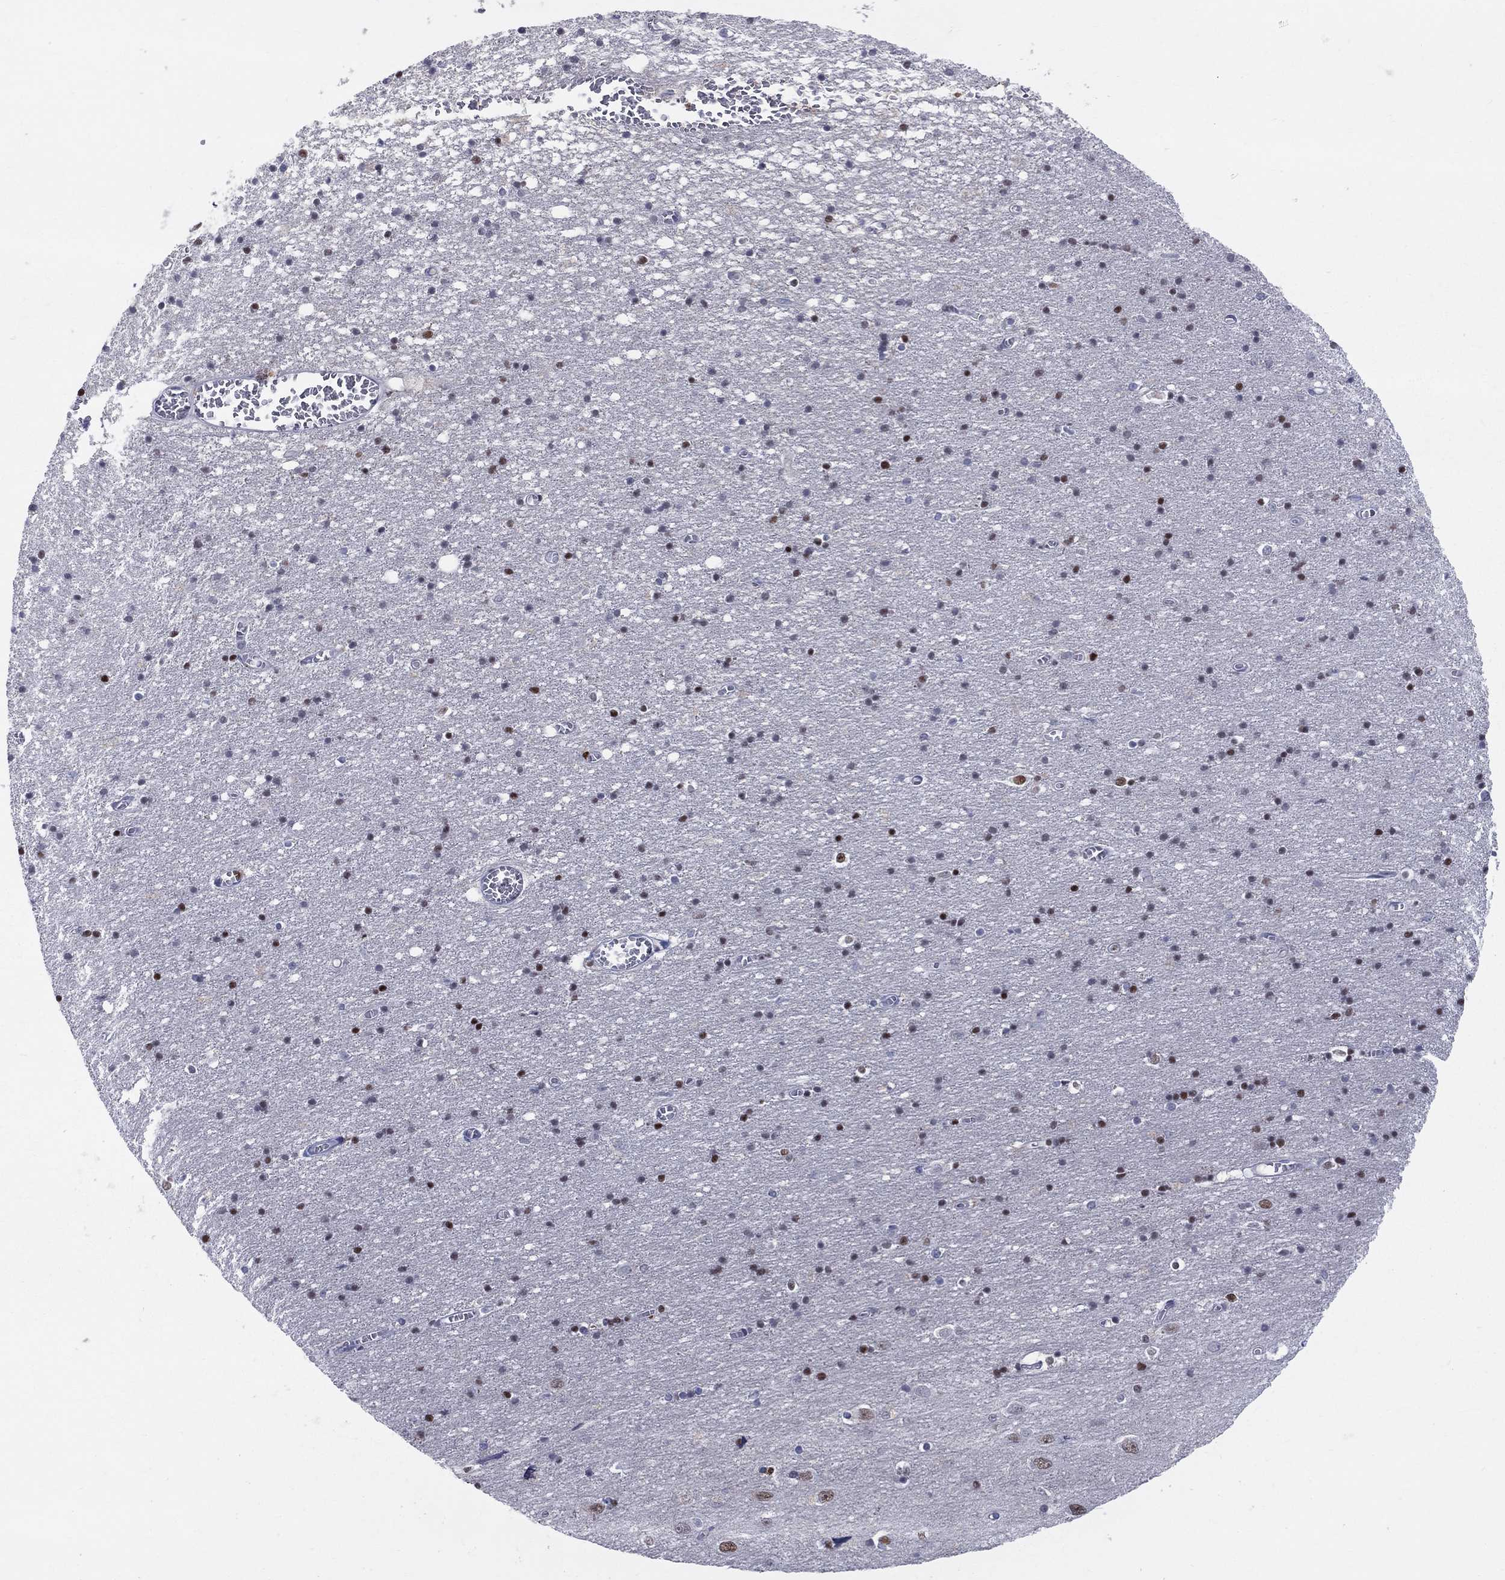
{"staining": {"intensity": "negative", "quantity": "none", "location": "none"}, "tissue": "cerebral cortex", "cell_type": "Endothelial cells", "image_type": "normal", "snomed": [{"axis": "morphology", "description": "Normal tissue, NOS"}, {"axis": "topography", "description": "Cerebral cortex"}], "caption": "The histopathology image exhibits no significant staining in endothelial cells of cerebral cortex.", "gene": "ZNHIT3", "patient": {"sex": "male", "age": 70}}